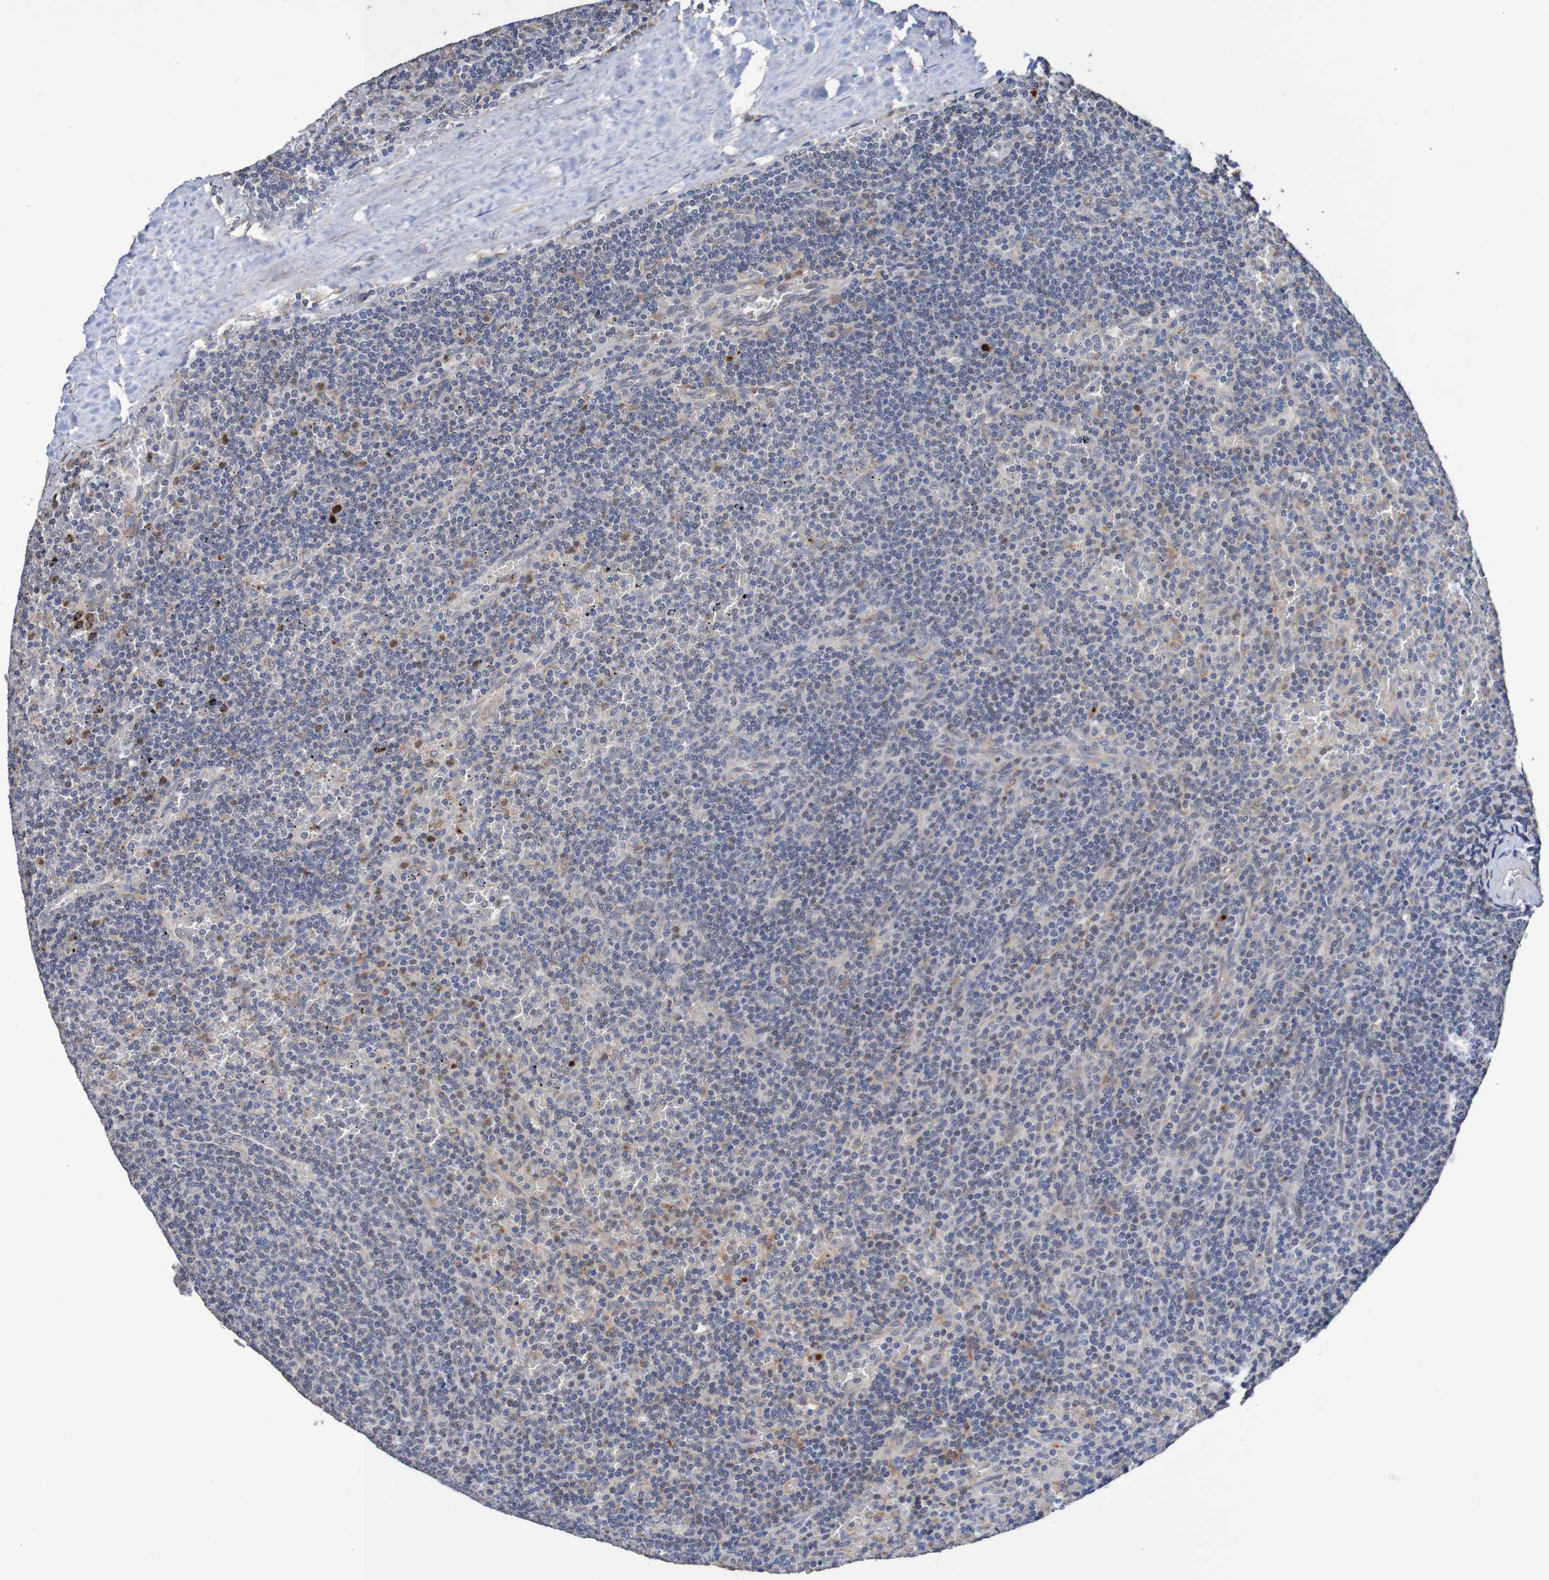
{"staining": {"intensity": "weak", "quantity": "25%-75%", "location": "cytoplasmic/membranous"}, "tissue": "lymphoma", "cell_type": "Tumor cells", "image_type": "cancer", "snomed": [{"axis": "morphology", "description": "Malignant lymphoma, non-Hodgkin's type, Low grade"}, {"axis": "topography", "description": "Spleen"}], "caption": "Approximately 25%-75% of tumor cells in malignant lymphoma, non-Hodgkin's type (low-grade) exhibit weak cytoplasmic/membranous protein expression as visualized by brown immunohistochemical staining.", "gene": "FIBP", "patient": {"sex": "female", "age": 50}}